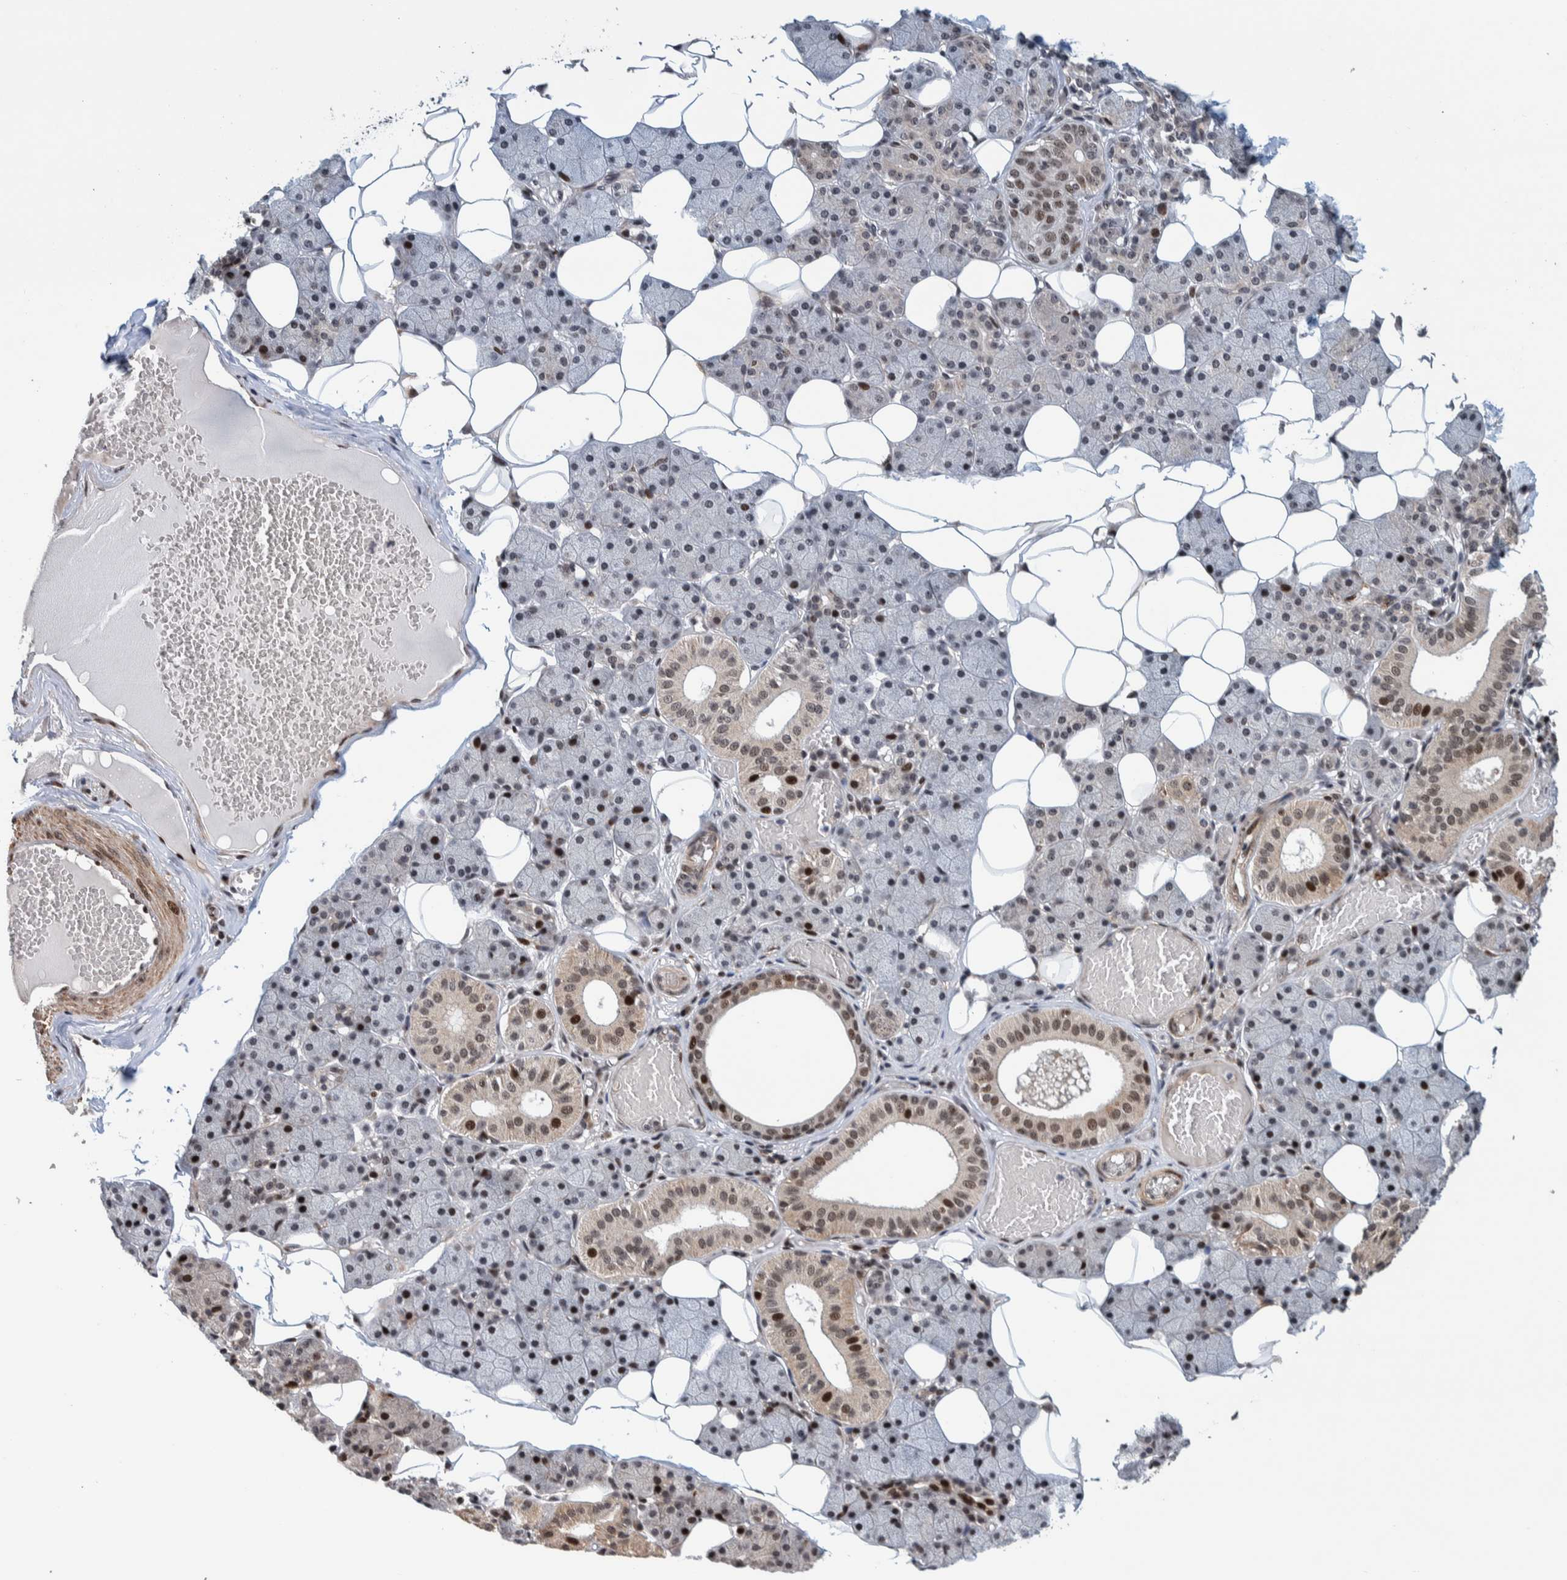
{"staining": {"intensity": "strong", "quantity": "25%-75%", "location": "cytoplasmic/membranous,nuclear"}, "tissue": "salivary gland", "cell_type": "Glandular cells", "image_type": "normal", "snomed": [{"axis": "morphology", "description": "Normal tissue, NOS"}, {"axis": "topography", "description": "Salivary gland"}], "caption": "A brown stain highlights strong cytoplasmic/membranous,nuclear positivity of a protein in glandular cells of normal human salivary gland.", "gene": "CHD4", "patient": {"sex": "female", "age": 33}}